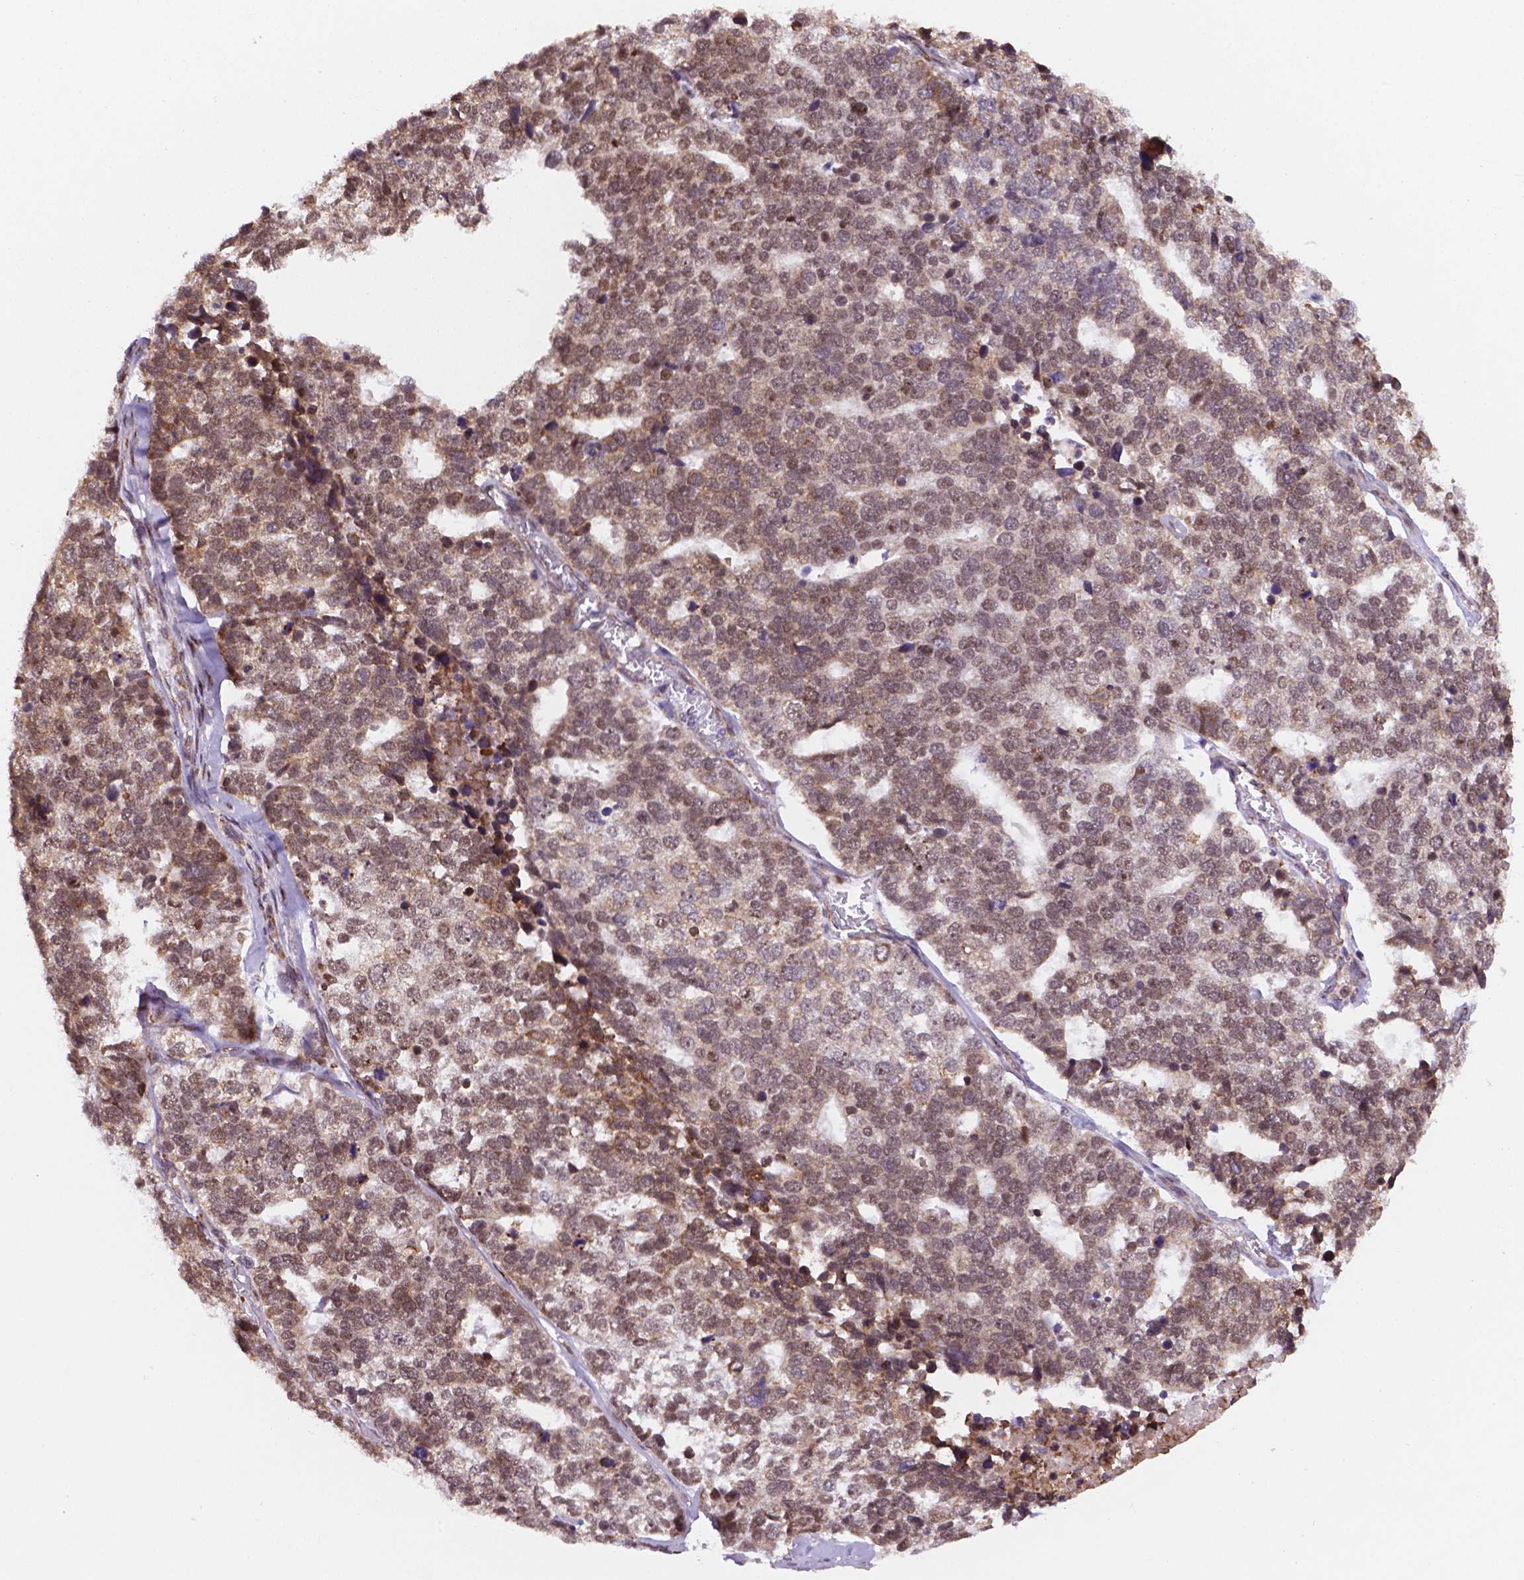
{"staining": {"intensity": "moderate", "quantity": ">75%", "location": "cytoplasmic/membranous"}, "tissue": "stomach cancer", "cell_type": "Tumor cells", "image_type": "cancer", "snomed": [{"axis": "morphology", "description": "Adenocarcinoma, NOS"}, {"axis": "topography", "description": "Stomach"}], "caption": "Tumor cells exhibit medium levels of moderate cytoplasmic/membranous staining in approximately >75% of cells in human stomach cancer. The staining was performed using DAB to visualize the protein expression in brown, while the nuclei were stained in blue with hematoxylin (Magnification: 20x).", "gene": "FNIP1", "patient": {"sex": "male", "age": 69}}